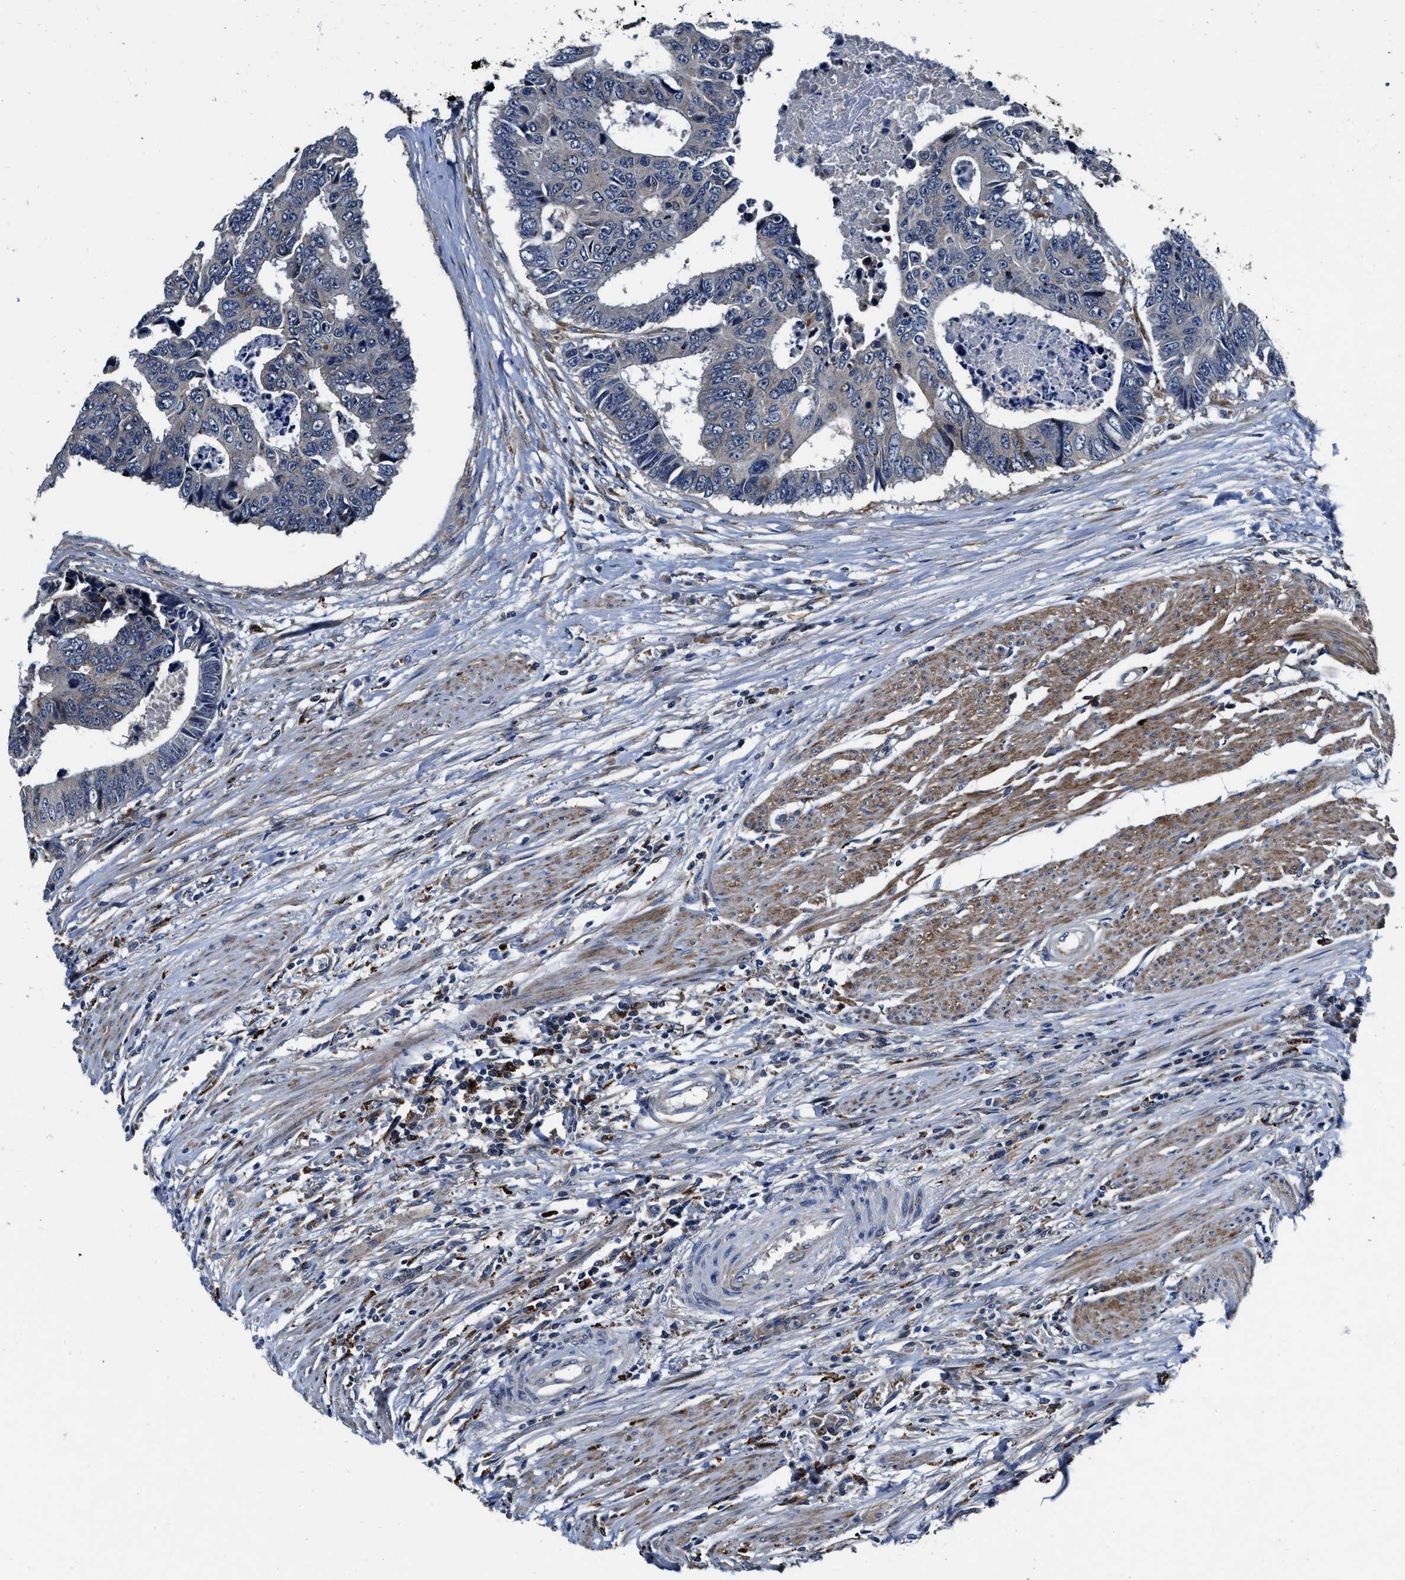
{"staining": {"intensity": "weak", "quantity": "<25%", "location": "cytoplasmic/membranous"}, "tissue": "colorectal cancer", "cell_type": "Tumor cells", "image_type": "cancer", "snomed": [{"axis": "morphology", "description": "Adenocarcinoma, NOS"}, {"axis": "topography", "description": "Rectum"}], "caption": "Tumor cells are negative for brown protein staining in colorectal adenocarcinoma.", "gene": "C2orf66", "patient": {"sex": "male", "age": 84}}